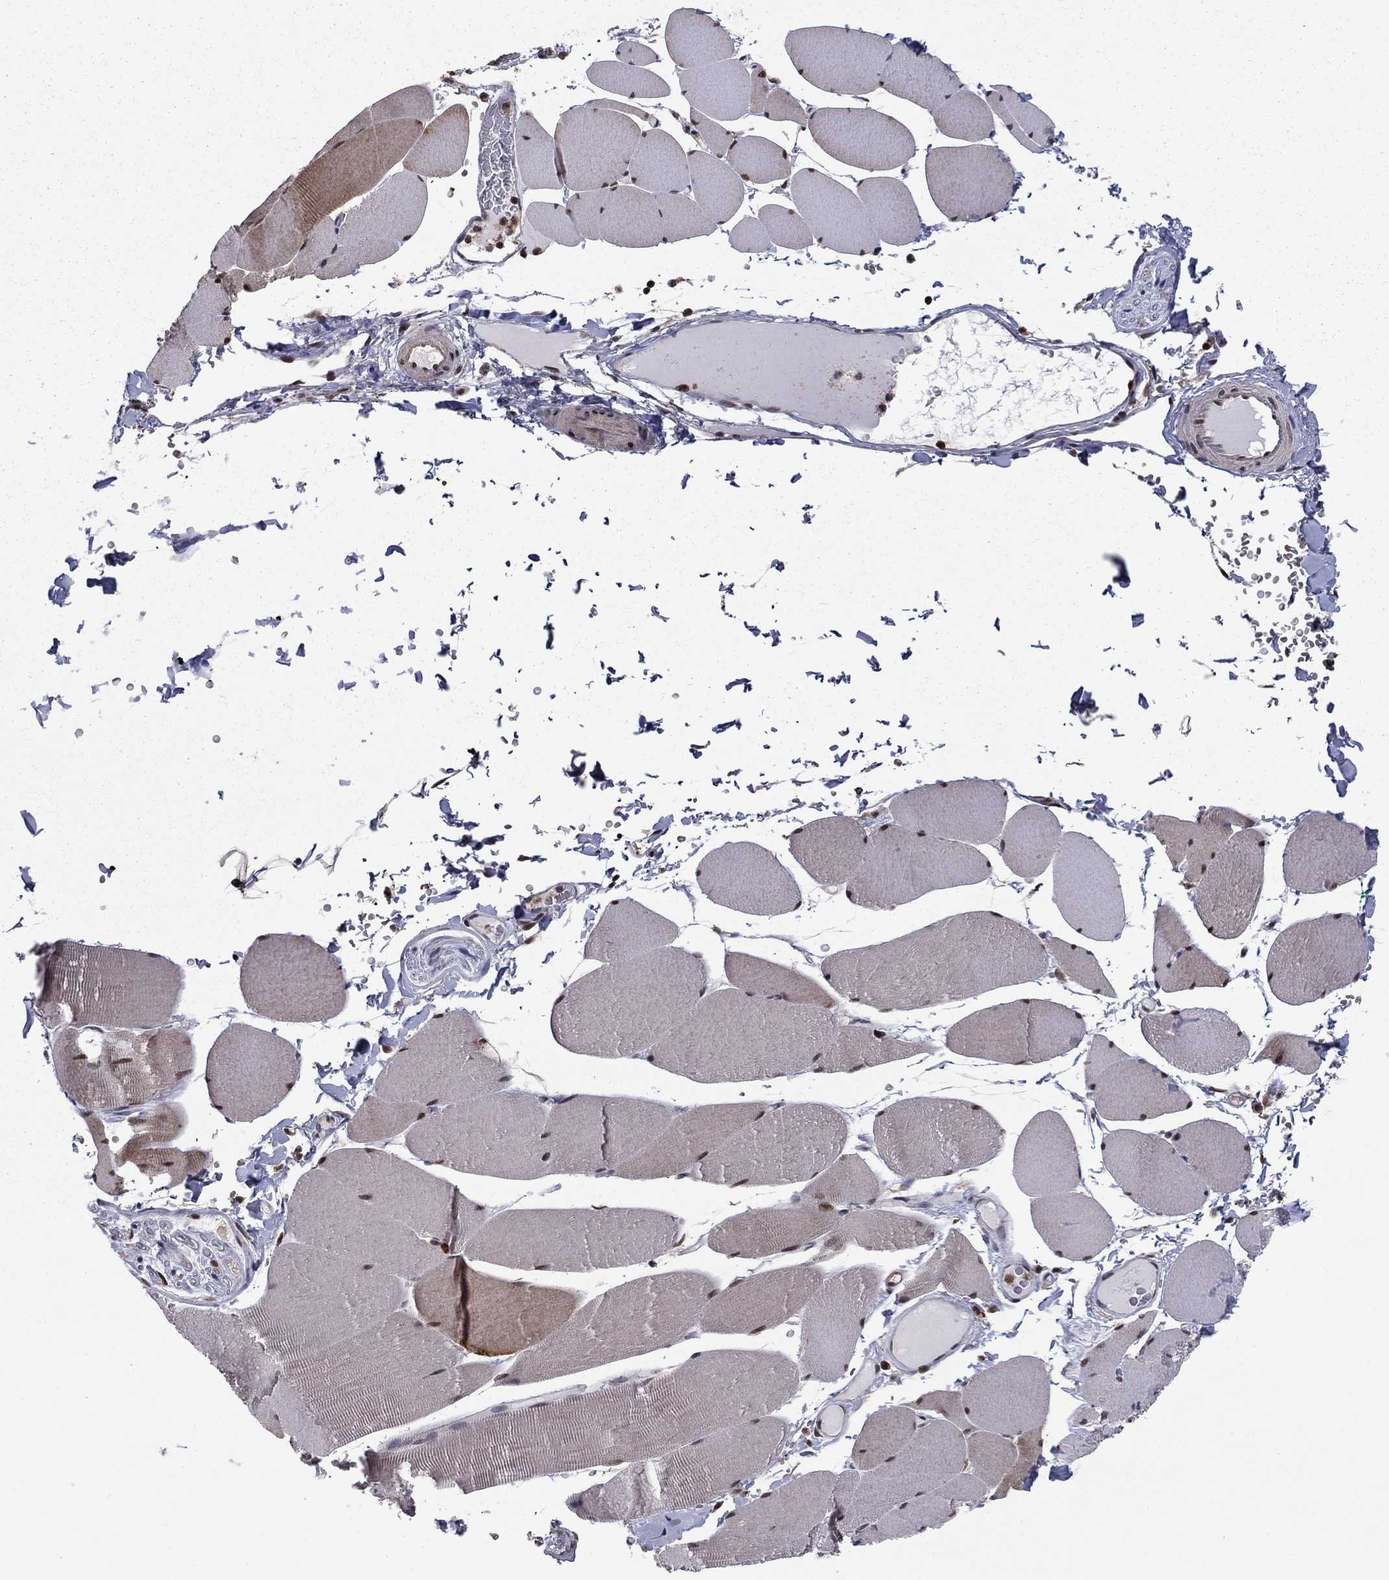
{"staining": {"intensity": "moderate", "quantity": "25%-75%", "location": "nuclear"}, "tissue": "skeletal muscle", "cell_type": "Myocytes", "image_type": "normal", "snomed": [{"axis": "morphology", "description": "Normal tissue, NOS"}, {"axis": "topography", "description": "Skeletal muscle"}], "caption": "Human skeletal muscle stained for a protein (brown) exhibits moderate nuclear positive staining in about 25%-75% of myocytes.", "gene": "PSMD2", "patient": {"sex": "male", "age": 56}}